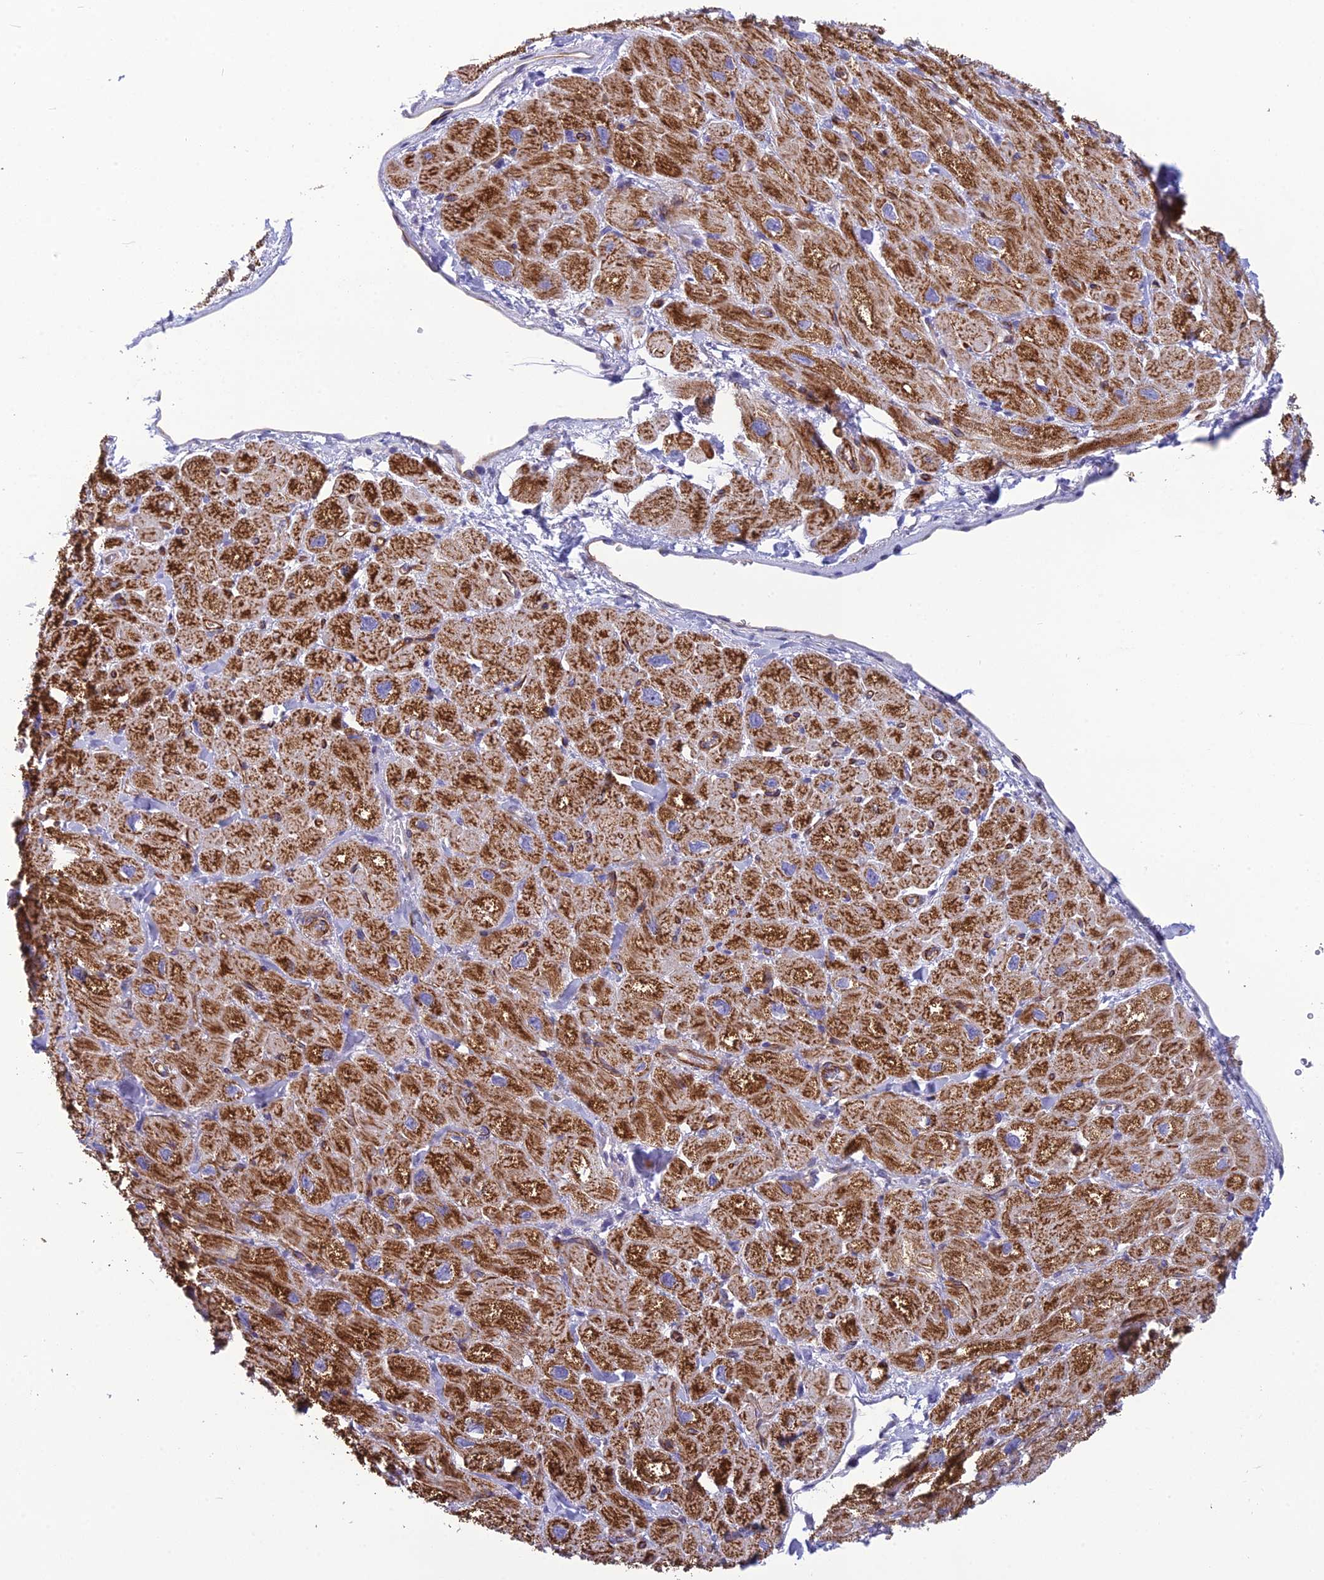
{"staining": {"intensity": "strong", "quantity": "25%-75%", "location": "cytoplasmic/membranous"}, "tissue": "heart muscle", "cell_type": "Cardiomyocytes", "image_type": "normal", "snomed": [{"axis": "morphology", "description": "Normal tissue, NOS"}, {"axis": "topography", "description": "Heart"}], "caption": "Heart muscle stained with DAB (3,3'-diaminobenzidine) immunohistochemistry displays high levels of strong cytoplasmic/membranous positivity in approximately 25%-75% of cardiomyocytes. The protein is shown in brown color, while the nuclei are stained blue.", "gene": "POMGNT1", "patient": {"sex": "male", "age": 65}}